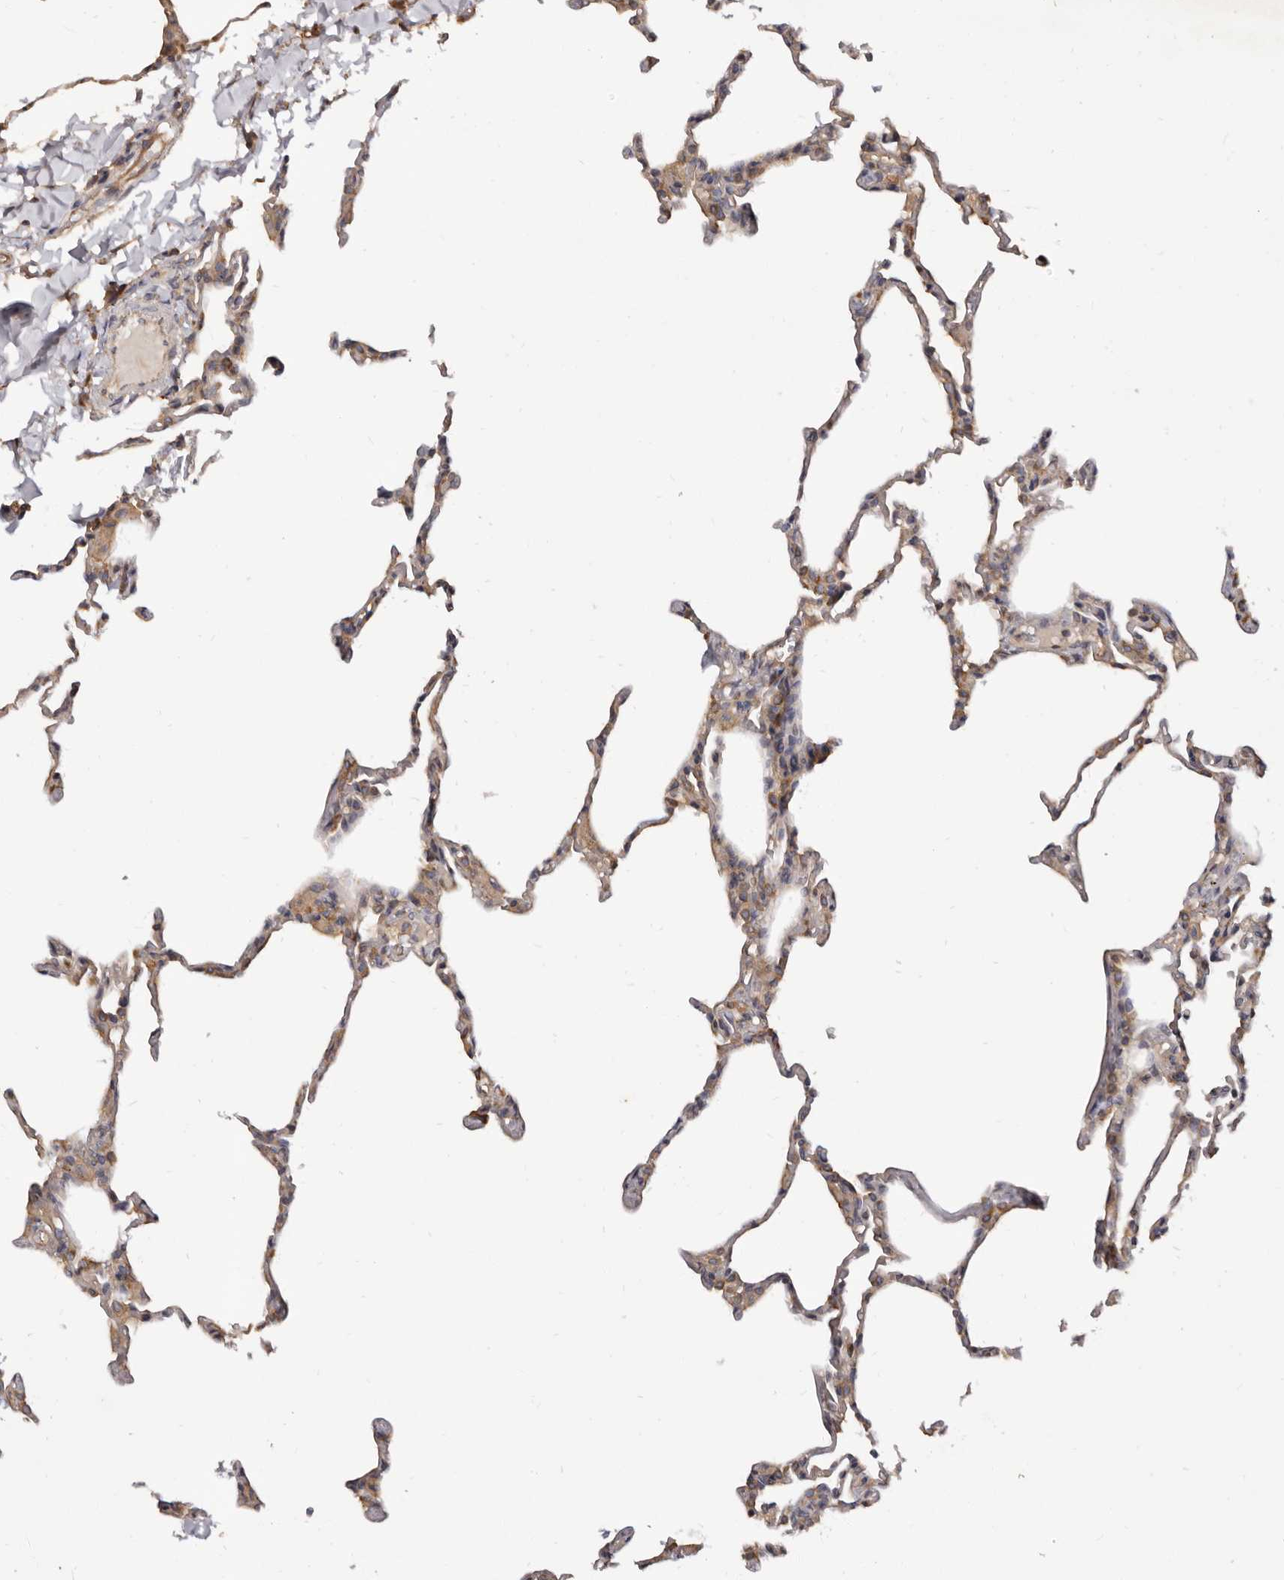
{"staining": {"intensity": "negative", "quantity": "none", "location": "none"}, "tissue": "lung", "cell_type": "Alveolar cells", "image_type": "normal", "snomed": [{"axis": "morphology", "description": "Normal tissue, NOS"}, {"axis": "topography", "description": "Lung"}], "caption": "Photomicrograph shows no significant protein positivity in alveolar cells of normal lung.", "gene": "ADAMTS20", "patient": {"sex": "male", "age": 20}}